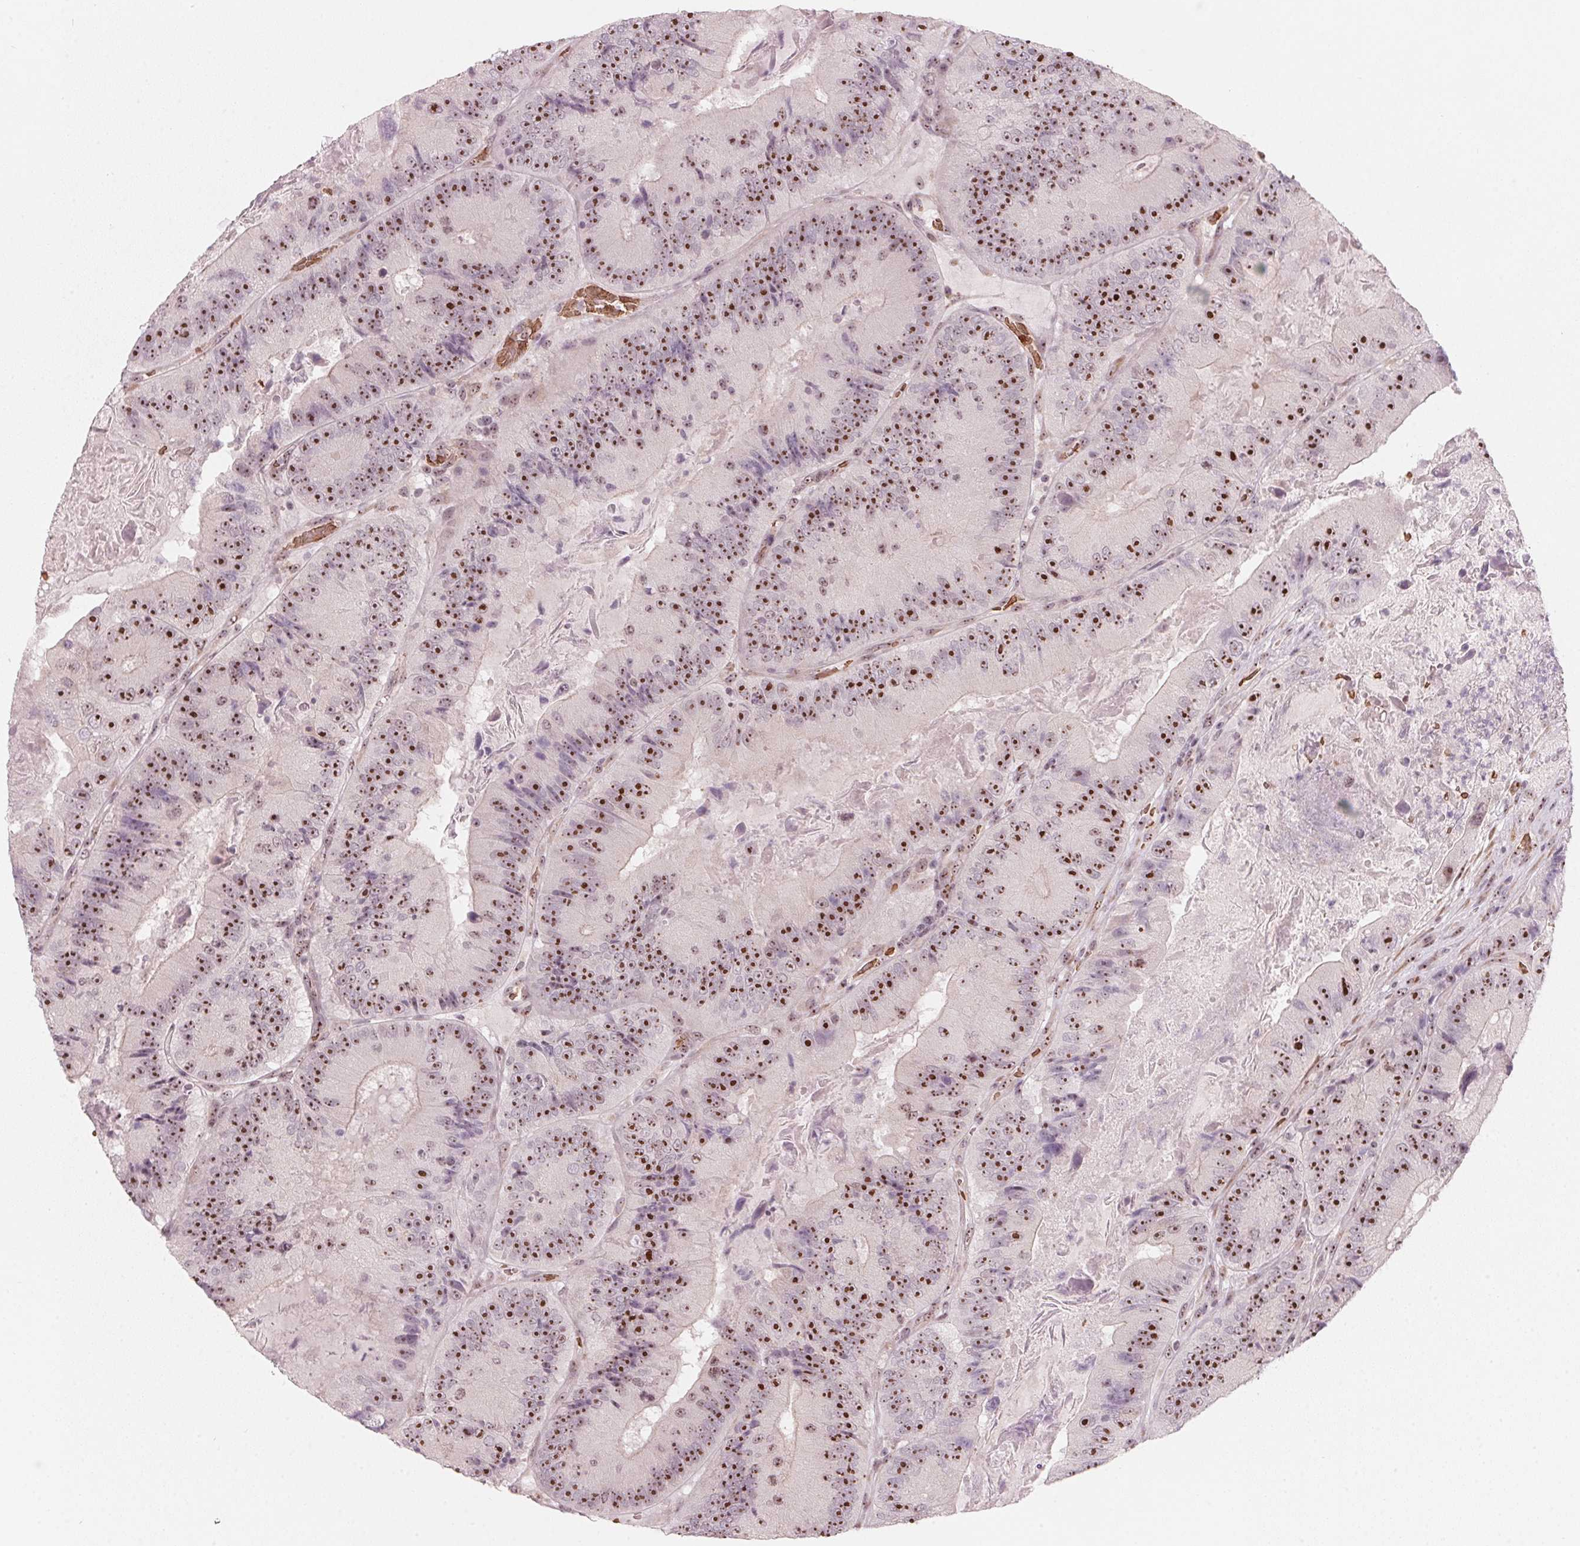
{"staining": {"intensity": "strong", "quantity": ">75%", "location": "nuclear"}, "tissue": "colorectal cancer", "cell_type": "Tumor cells", "image_type": "cancer", "snomed": [{"axis": "morphology", "description": "Adenocarcinoma, NOS"}, {"axis": "topography", "description": "Colon"}], "caption": "Adenocarcinoma (colorectal) tissue displays strong nuclear positivity in approximately >75% of tumor cells, visualized by immunohistochemistry.", "gene": "DNTTIP2", "patient": {"sex": "female", "age": 86}}